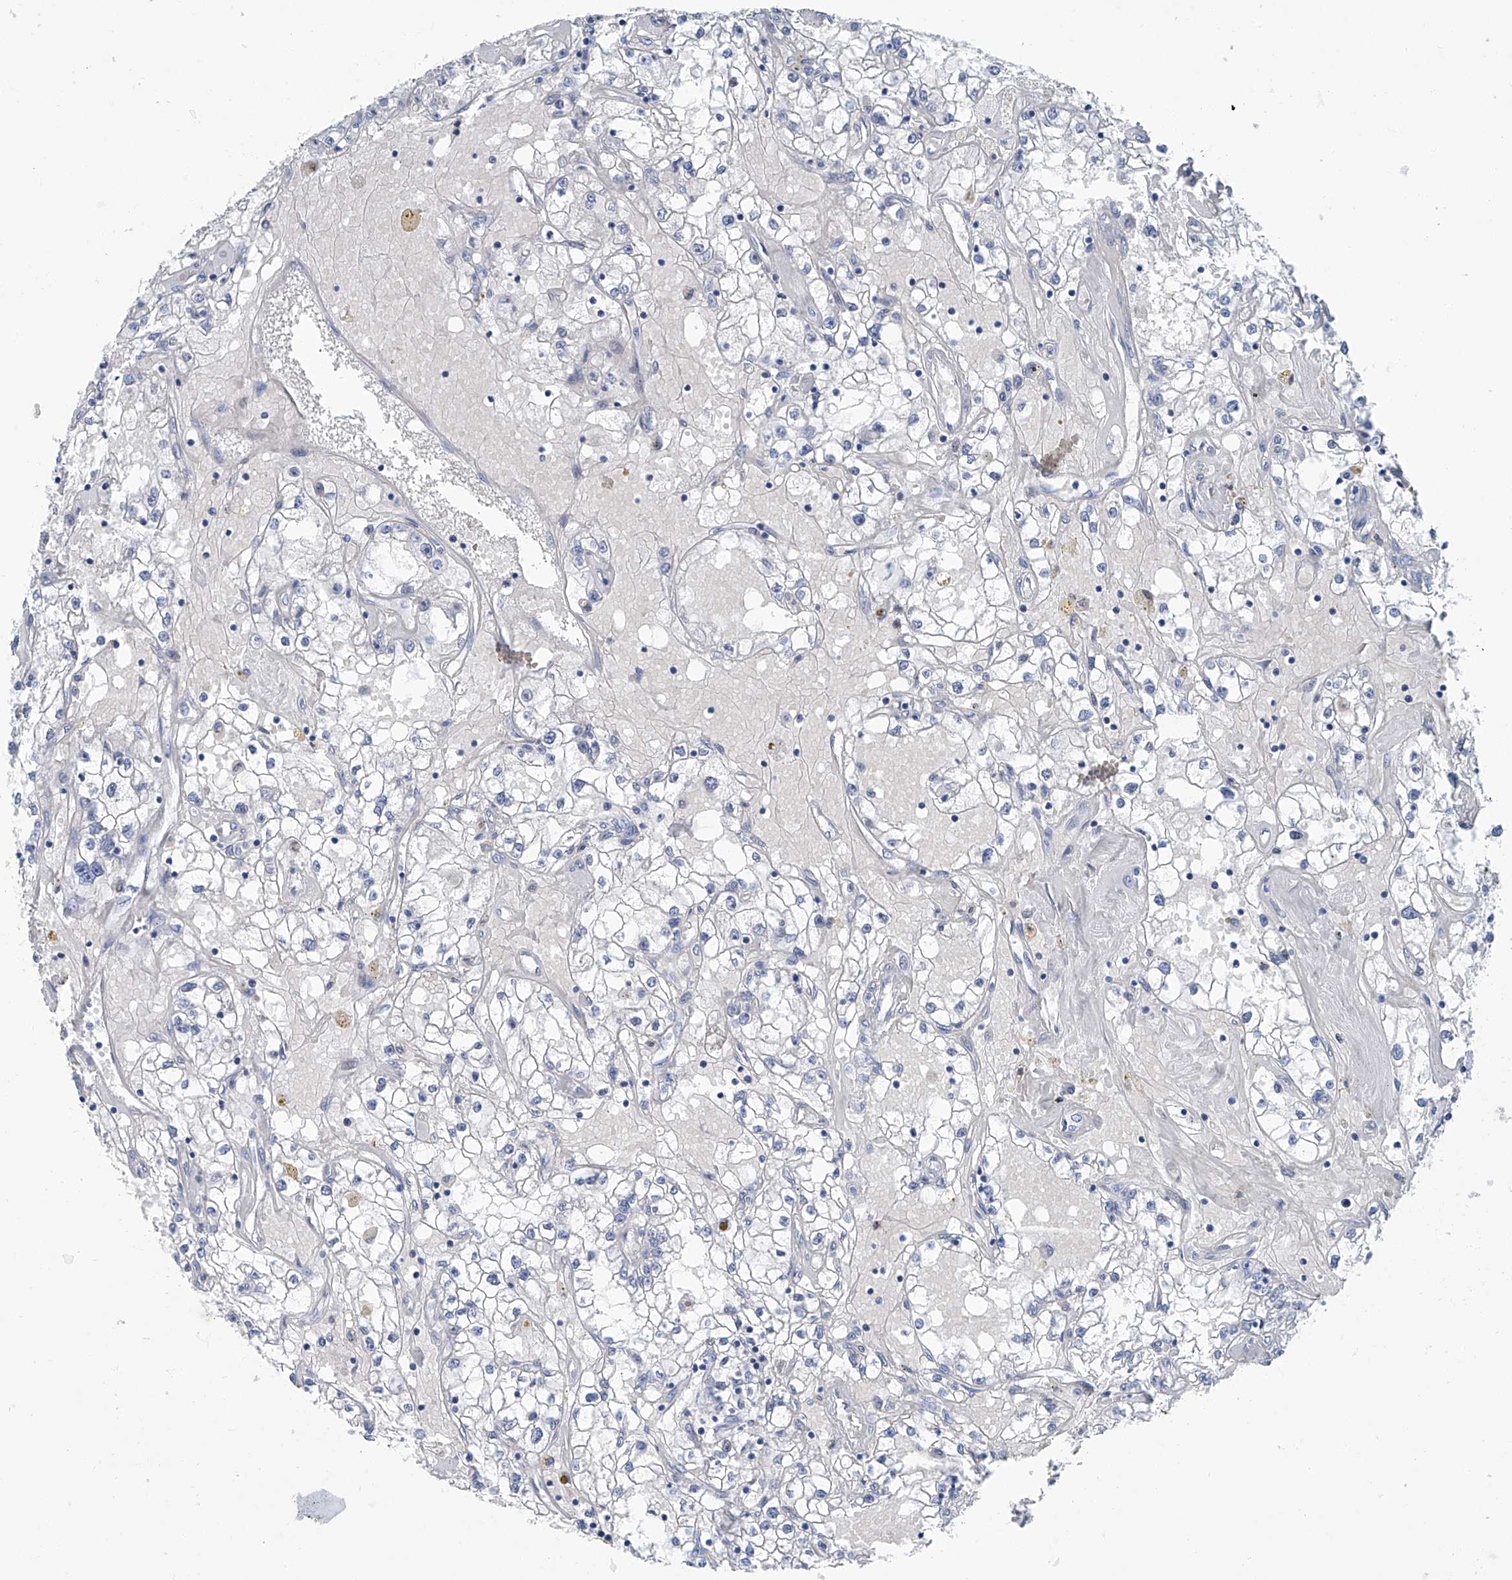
{"staining": {"intensity": "negative", "quantity": "none", "location": "none"}, "tissue": "renal cancer", "cell_type": "Tumor cells", "image_type": "cancer", "snomed": [{"axis": "morphology", "description": "Adenocarcinoma, NOS"}, {"axis": "topography", "description": "Kidney"}], "caption": "DAB (3,3'-diaminobenzidine) immunohistochemical staining of human renal cancer exhibits no significant staining in tumor cells. (Stains: DAB (3,3'-diaminobenzidine) IHC with hematoxylin counter stain, Microscopy: brightfield microscopy at high magnification).", "gene": "CYP2A7", "patient": {"sex": "male", "age": 56}}